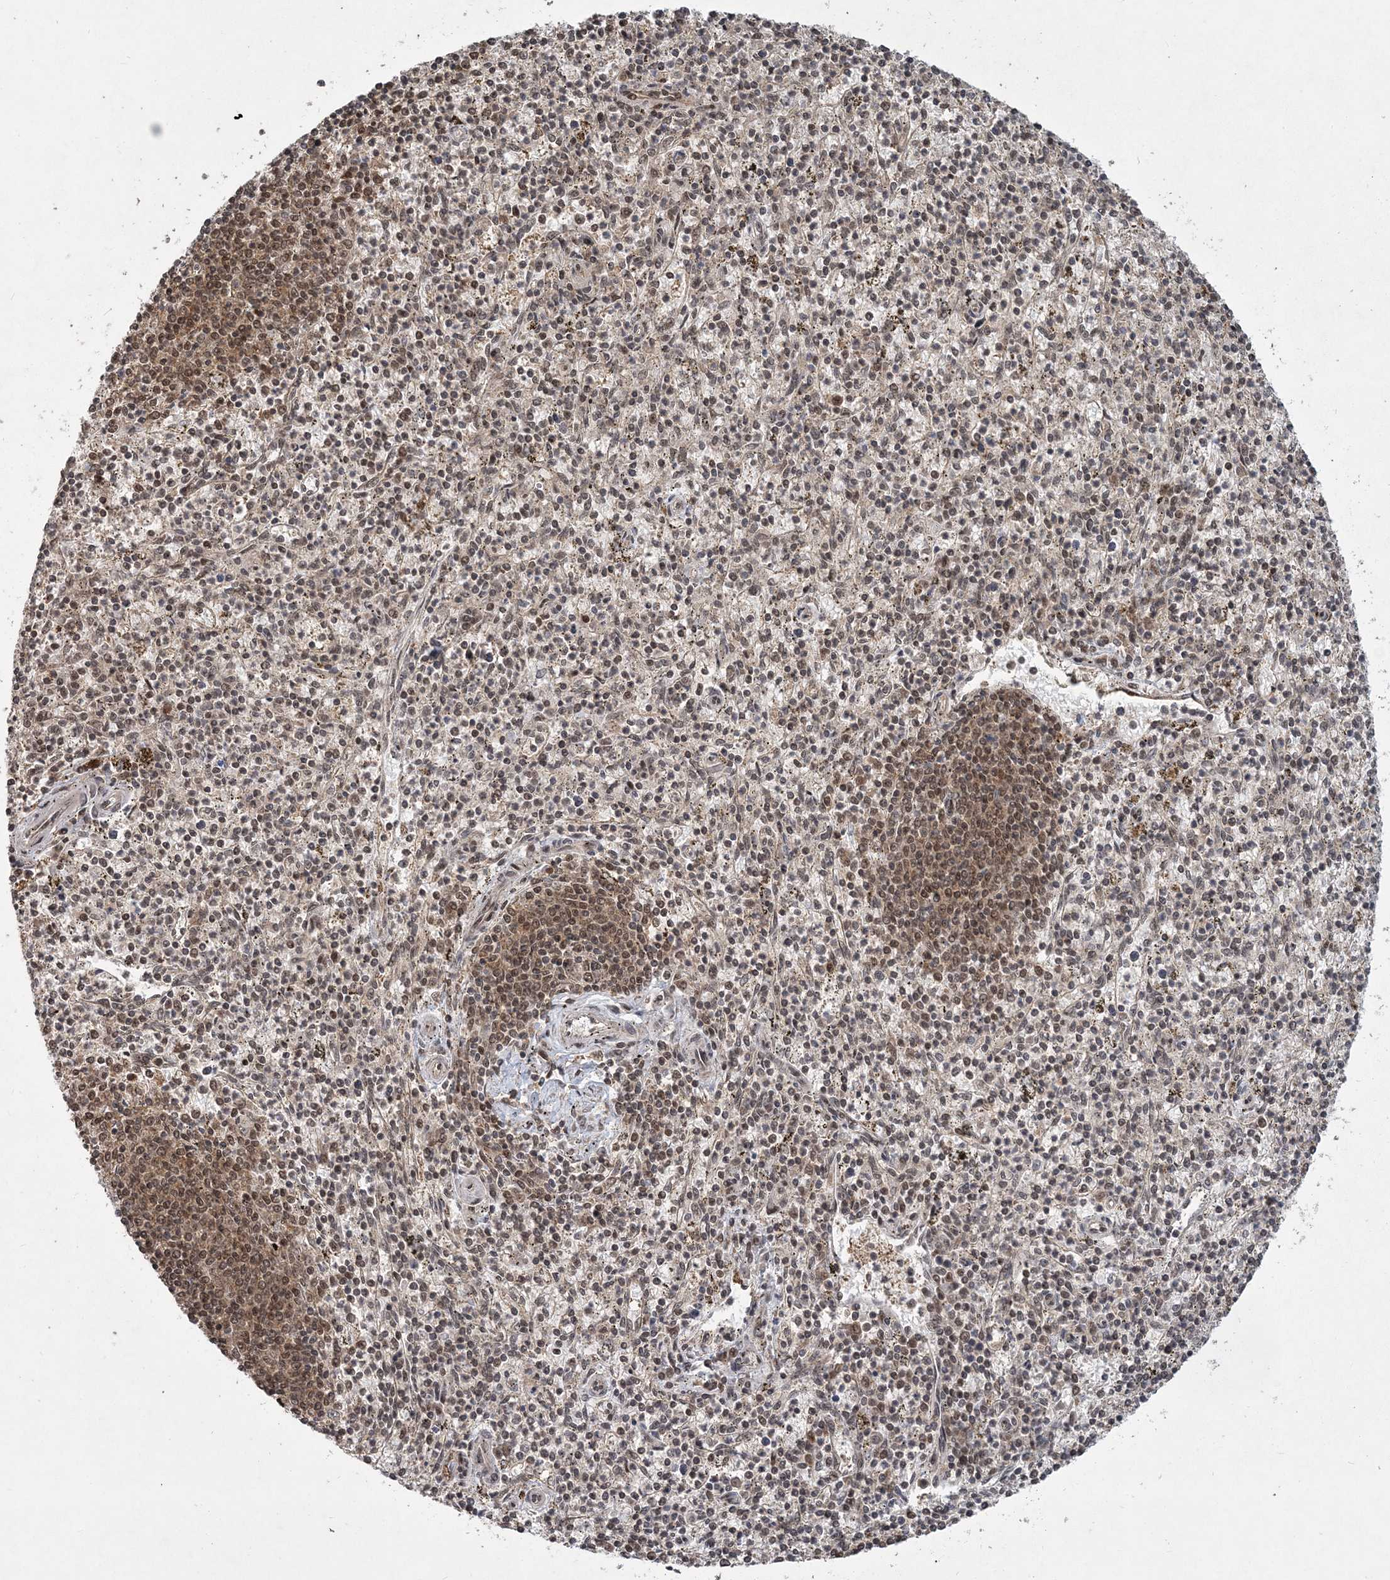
{"staining": {"intensity": "moderate", "quantity": ">75%", "location": "nuclear"}, "tissue": "spleen", "cell_type": "Cells in red pulp", "image_type": "normal", "snomed": [{"axis": "morphology", "description": "Normal tissue, NOS"}, {"axis": "topography", "description": "Spleen"}], "caption": "This is a micrograph of immunohistochemistry (IHC) staining of benign spleen, which shows moderate expression in the nuclear of cells in red pulp.", "gene": "COPS7B", "patient": {"sex": "male", "age": 72}}